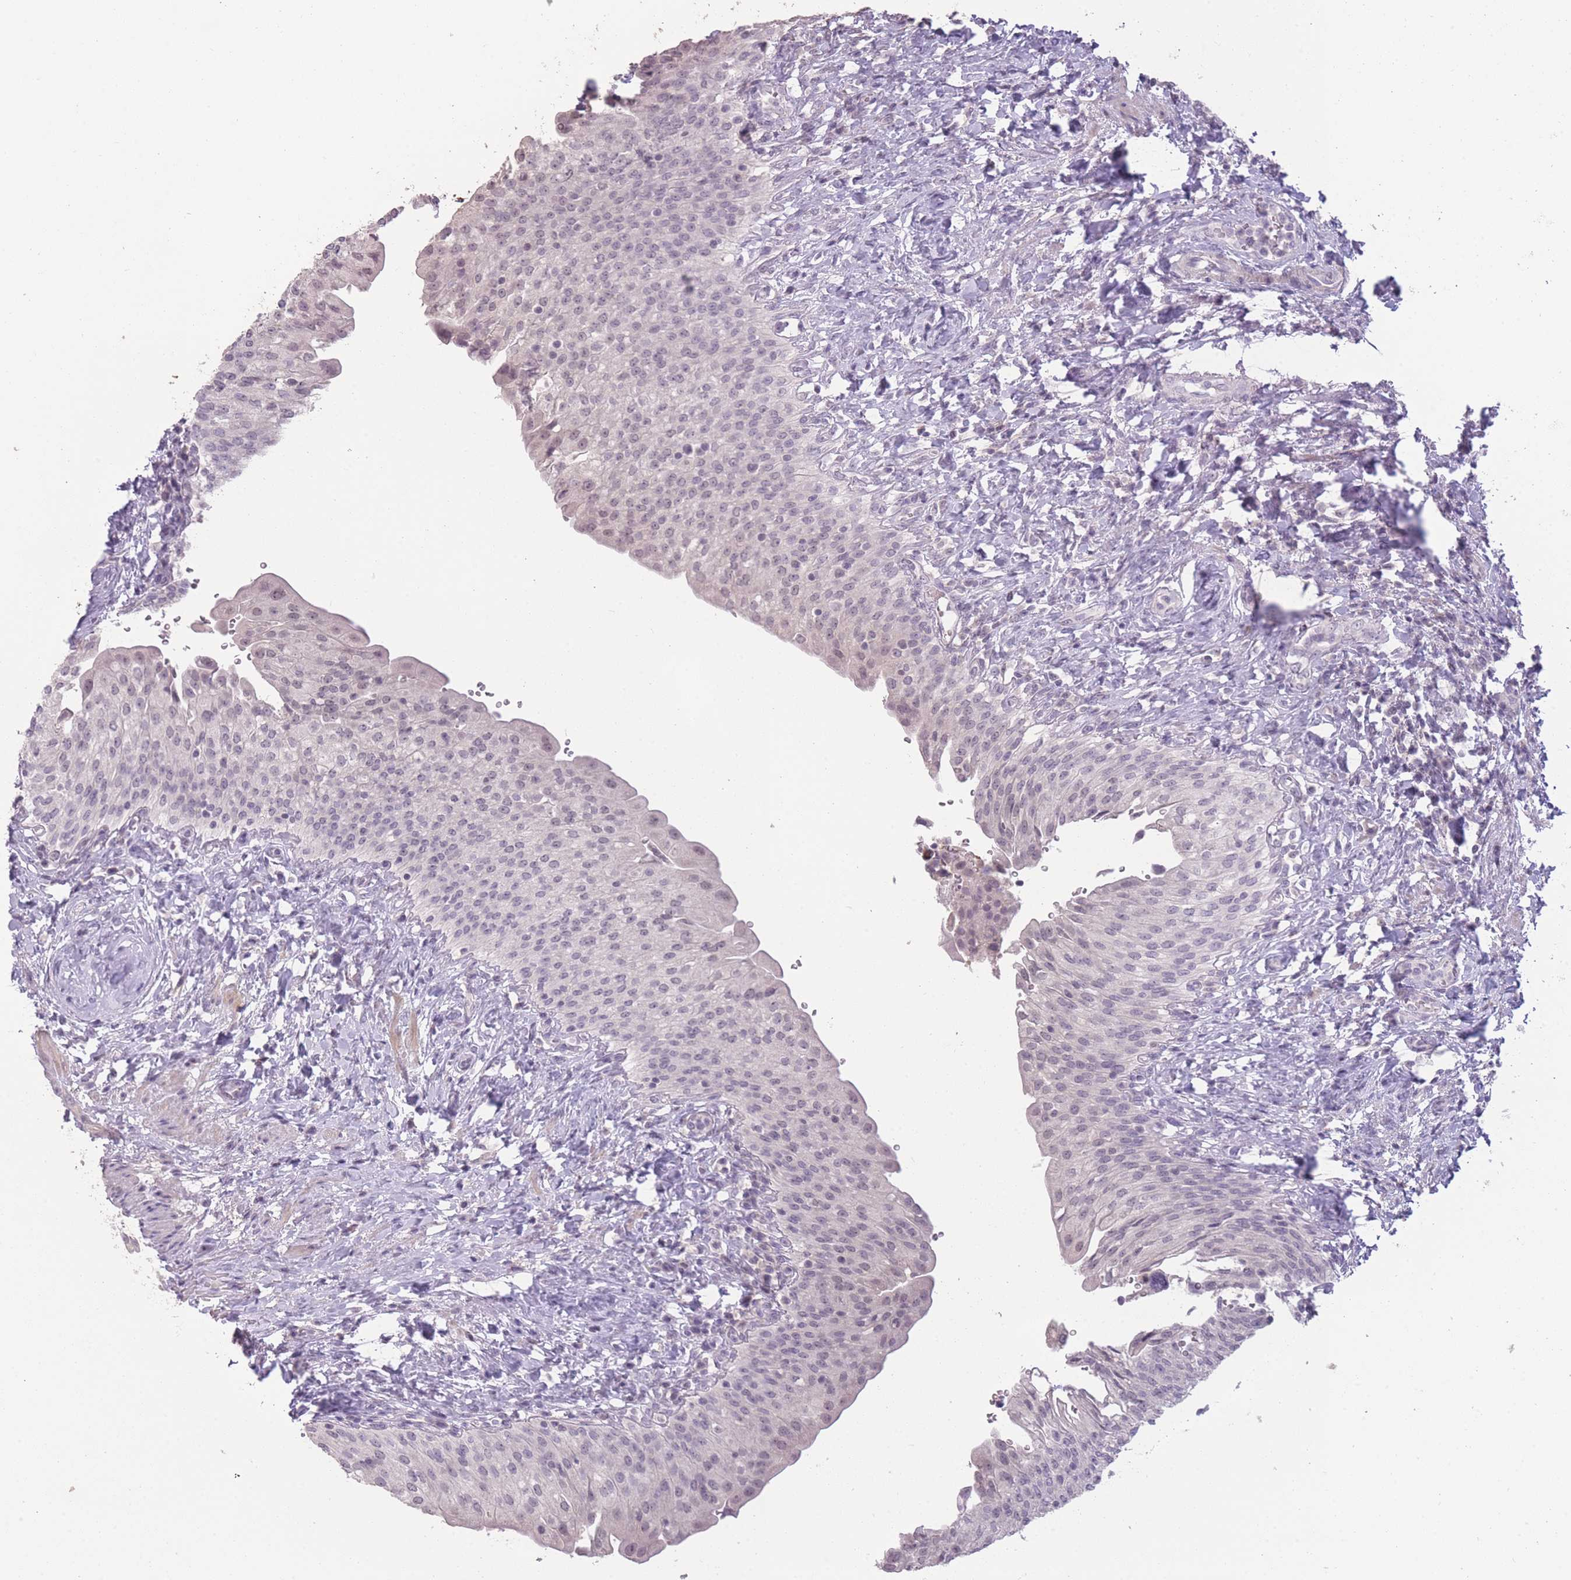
{"staining": {"intensity": "negative", "quantity": "none", "location": "none"}, "tissue": "urinary bladder", "cell_type": "Urothelial cells", "image_type": "normal", "snomed": [{"axis": "morphology", "description": "Normal tissue, NOS"}, {"axis": "morphology", "description": "Inflammation, NOS"}, {"axis": "topography", "description": "Urinary bladder"}], "caption": "IHC of normal urinary bladder demonstrates no staining in urothelial cells.", "gene": "ZBTB24", "patient": {"sex": "male", "age": 64}}